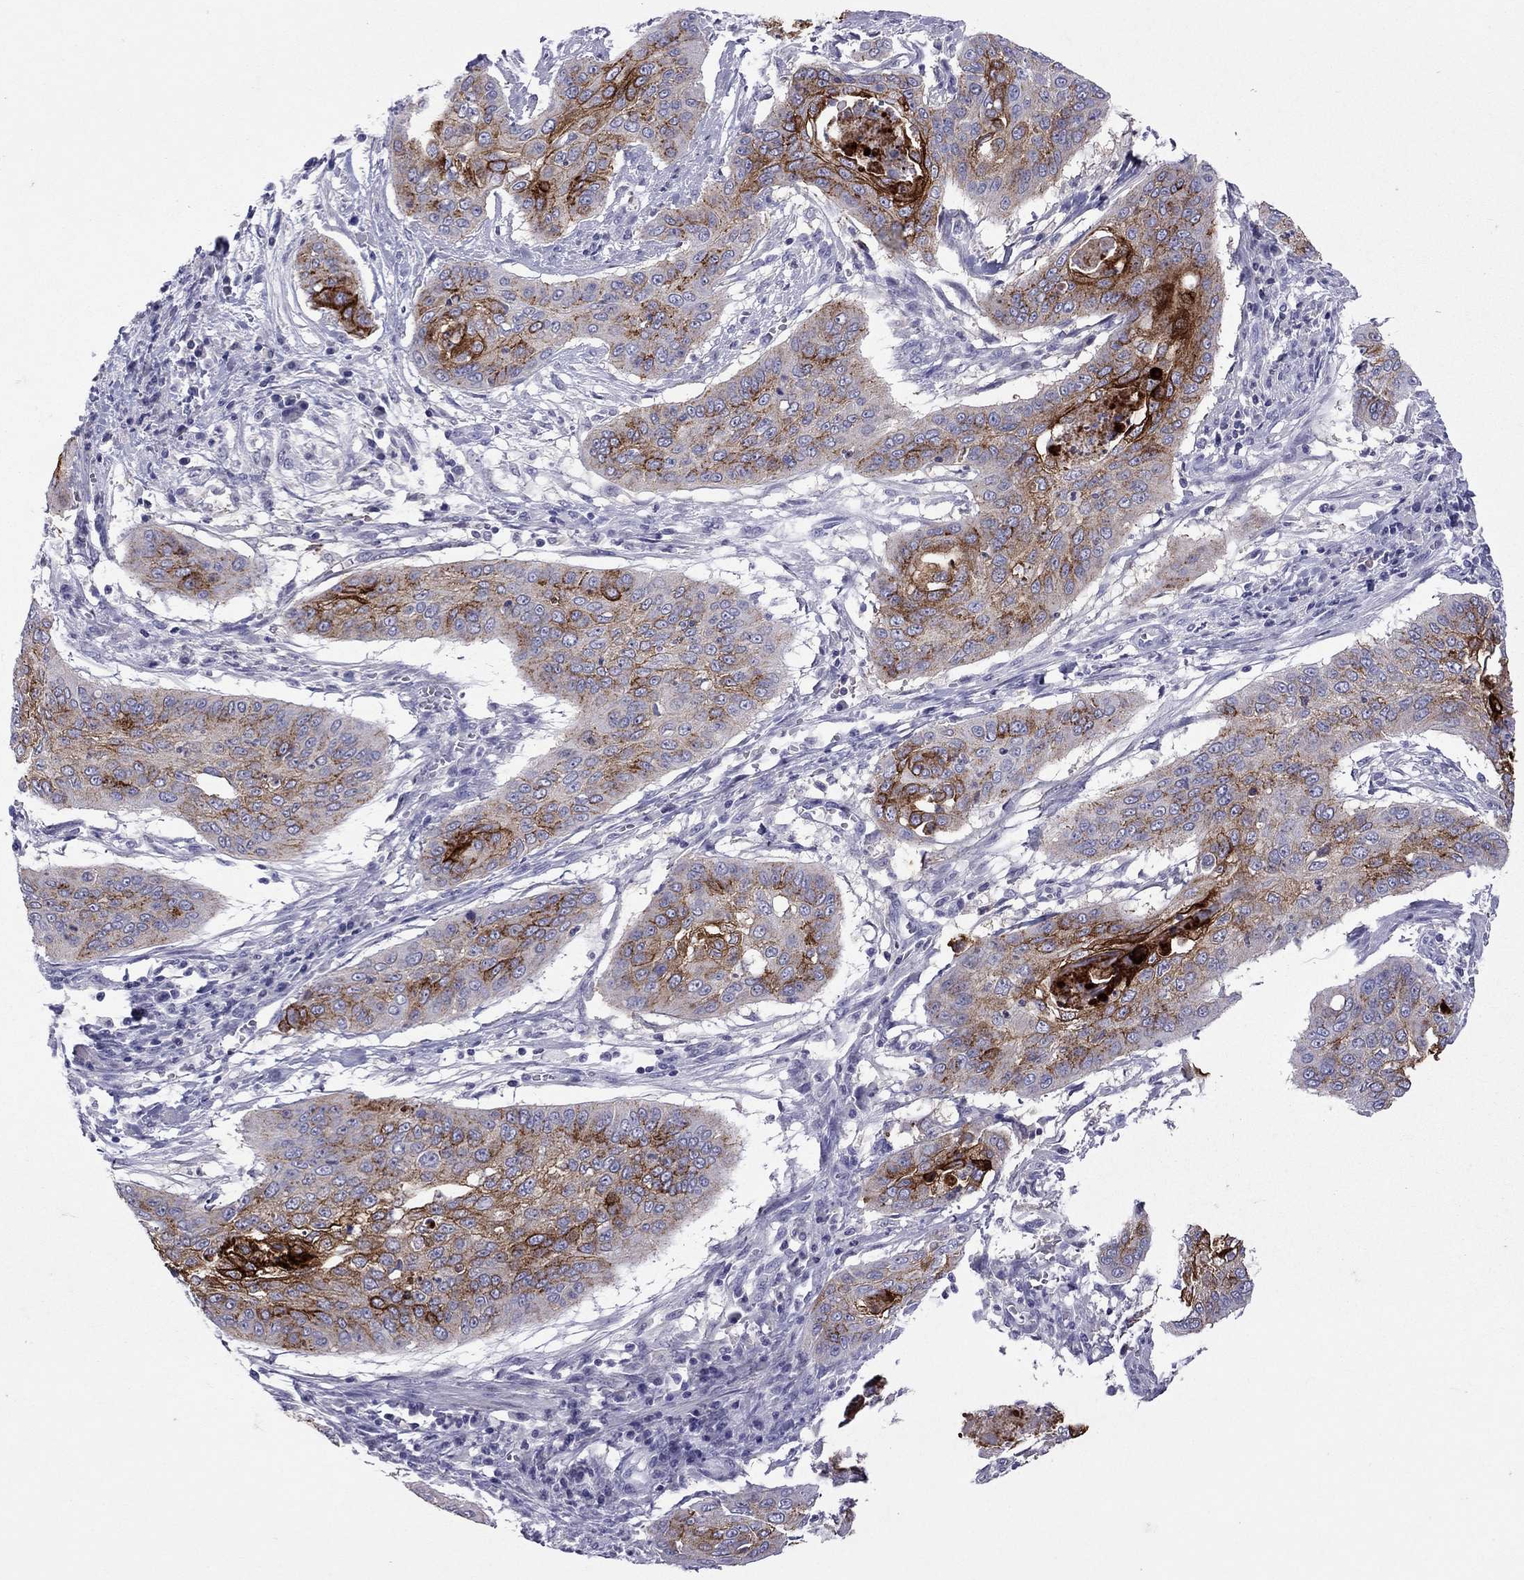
{"staining": {"intensity": "strong", "quantity": "25%-75%", "location": "cytoplasmic/membranous"}, "tissue": "cervical cancer", "cell_type": "Tumor cells", "image_type": "cancer", "snomed": [{"axis": "morphology", "description": "Squamous cell carcinoma, NOS"}, {"axis": "topography", "description": "Cervix"}], "caption": "Protein analysis of cervical squamous cell carcinoma tissue shows strong cytoplasmic/membranous expression in about 25%-75% of tumor cells.", "gene": "MUC16", "patient": {"sex": "female", "age": 39}}